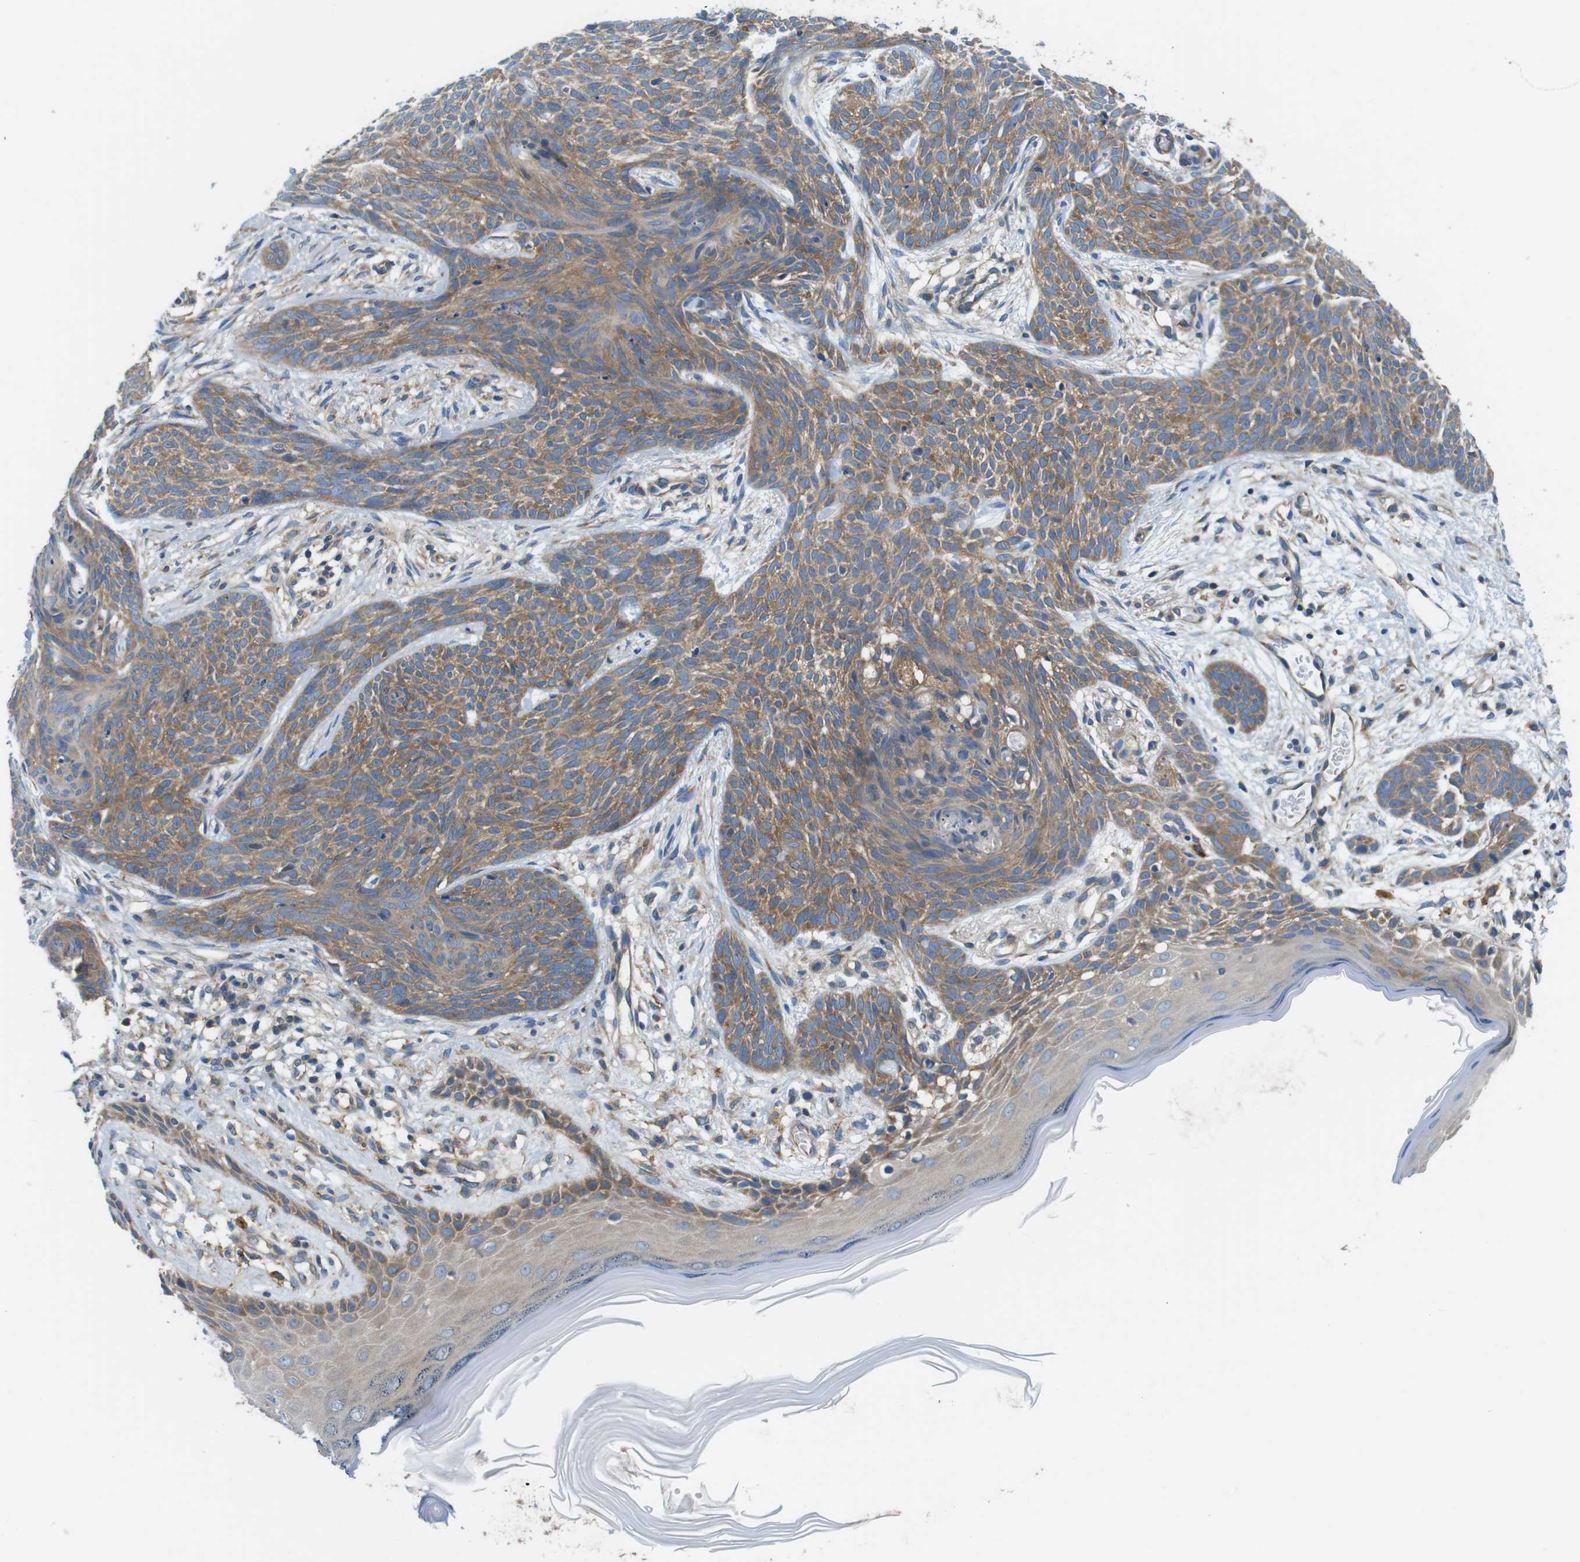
{"staining": {"intensity": "moderate", "quantity": ">75%", "location": "cytoplasmic/membranous"}, "tissue": "skin cancer", "cell_type": "Tumor cells", "image_type": "cancer", "snomed": [{"axis": "morphology", "description": "Basal cell carcinoma"}, {"axis": "topography", "description": "Skin"}], "caption": "Immunohistochemical staining of skin cancer (basal cell carcinoma) demonstrates medium levels of moderate cytoplasmic/membranous protein staining in about >75% of tumor cells.", "gene": "DENND4C", "patient": {"sex": "female", "age": 59}}